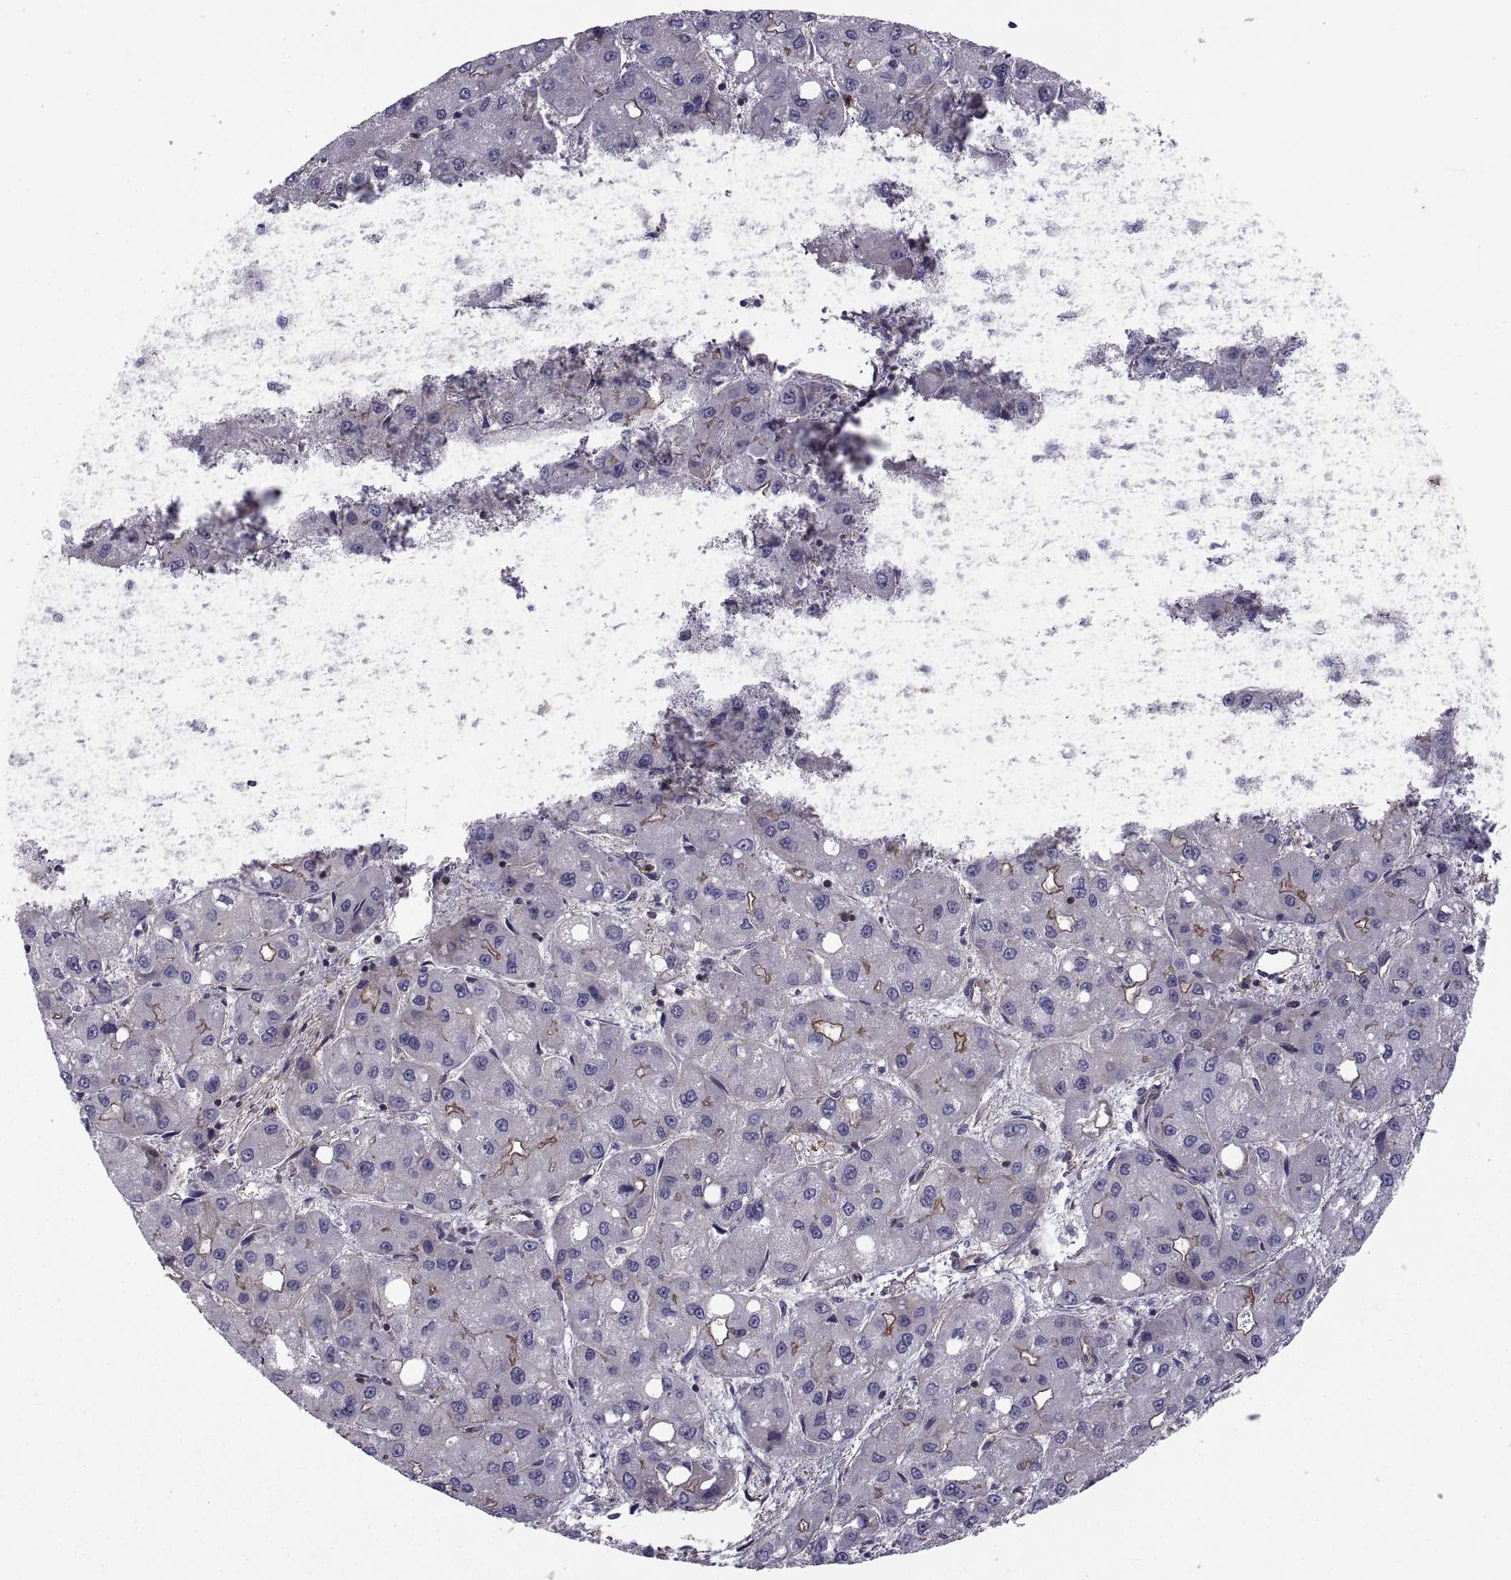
{"staining": {"intensity": "negative", "quantity": "none", "location": "none"}, "tissue": "liver cancer", "cell_type": "Tumor cells", "image_type": "cancer", "snomed": [{"axis": "morphology", "description": "Carcinoma, Hepatocellular, NOS"}, {"axis": "topography", "description": "Liver"}], "caption": "Immunohistochemical staining of human liver cancer displays no significant positivity in tumor cells. (DAB (3,3'-diaminobenzidine) immunohistochemistry visualized using brightfield microscopy, high magnification).", "gene": "MYH9", "patient": {"sex": "male", "age": 73}}